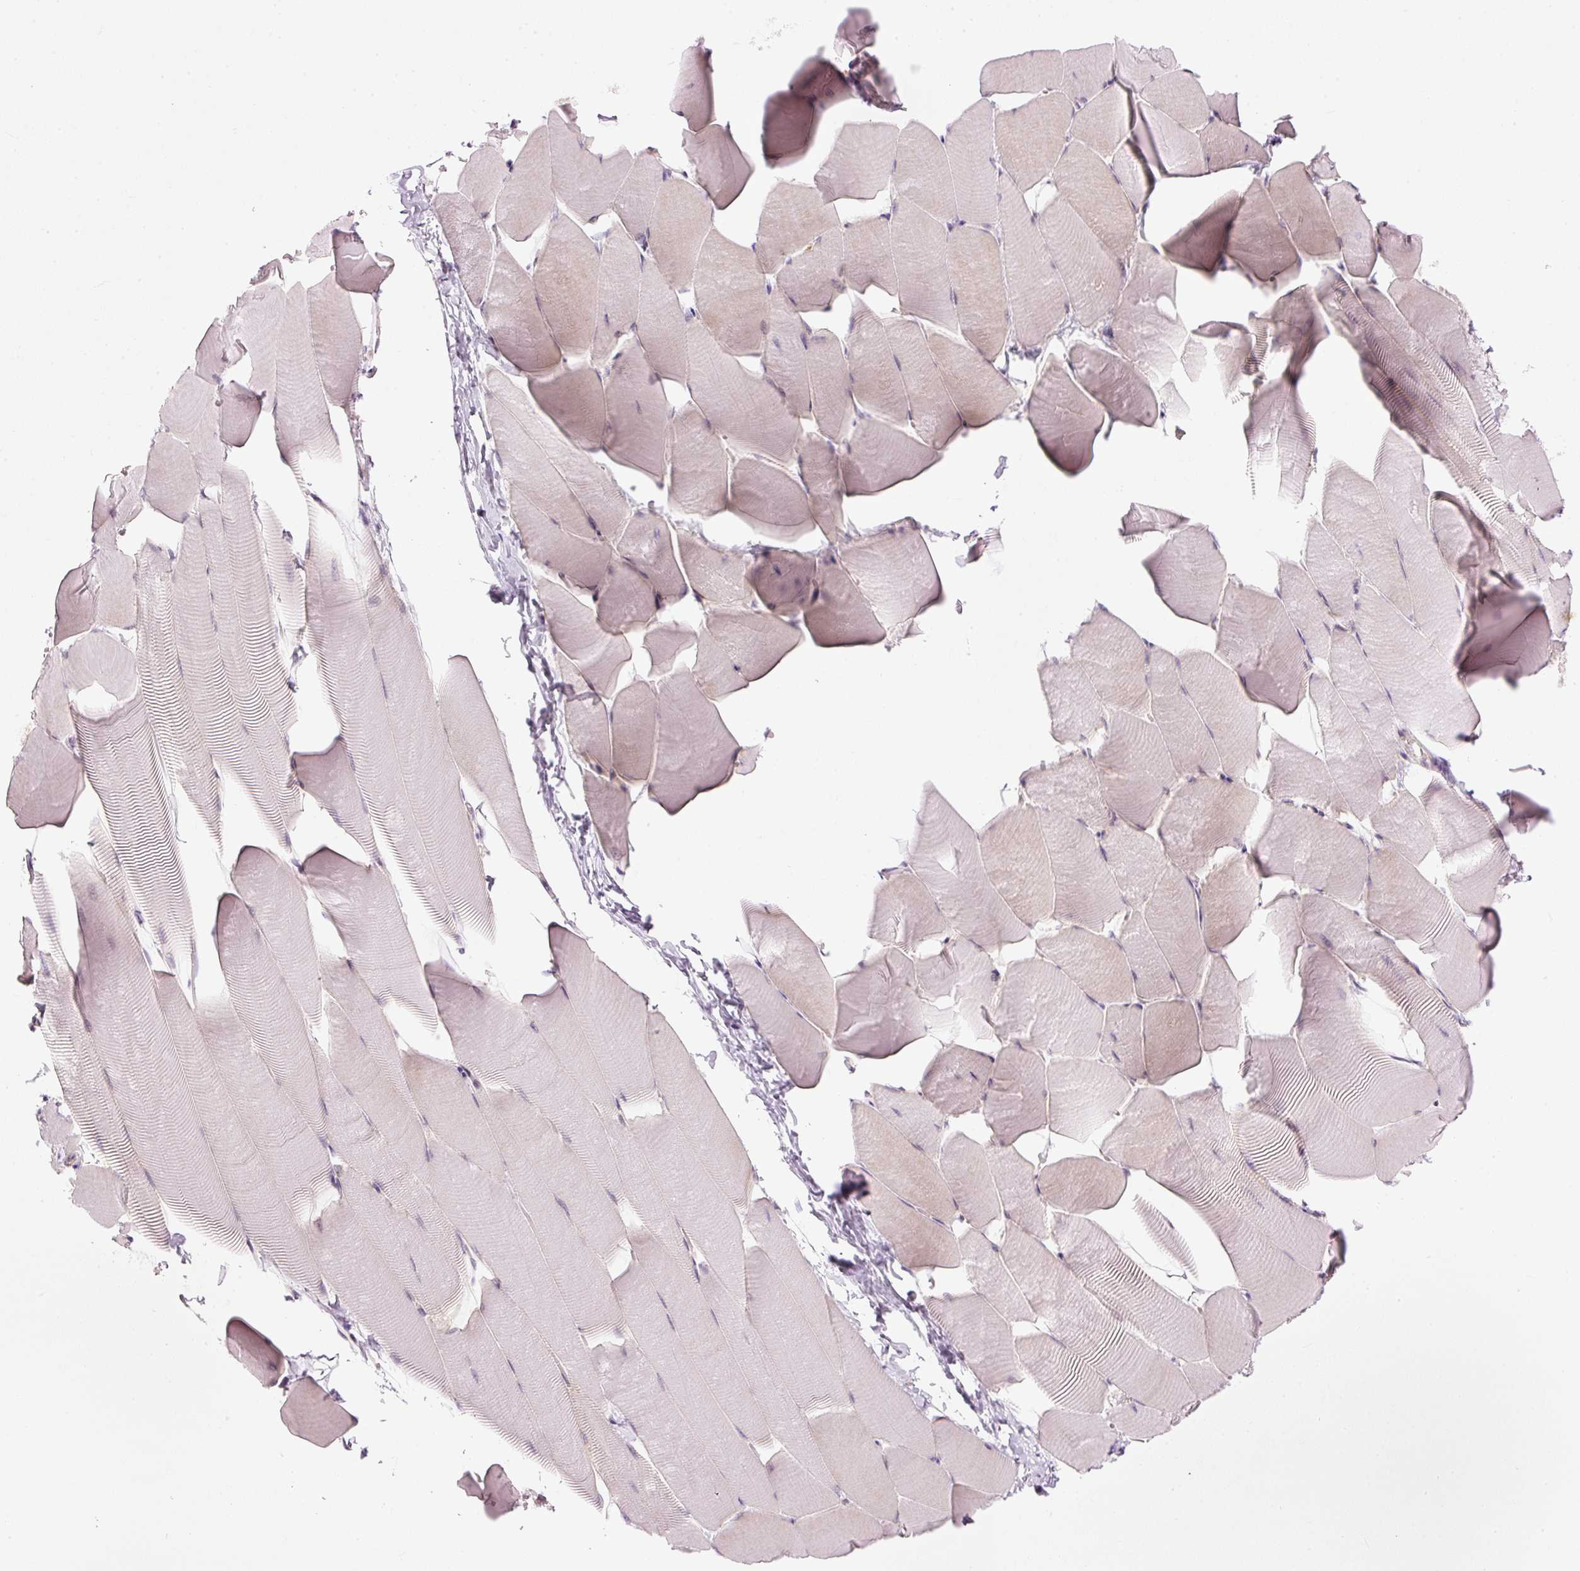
{"staining": {"intensity": "negative", "quantity": "none", "location": "none"}, "tissue": "skeletal muscle", "cell_type": "Myocytes", "image_type": "normal", "snomed": [{"axis": "morphology", "description": "Normal tissue, NOS"}, {"axis": "topography", "description": "Skeletal muscle"}], "caption": "This is an immunohistochemistry histopathology image of unremarkable skeletal muscle. There is no staining in myocytes.", "gene": "MZT2A", "patient": {"sex": "male", "age": 25}}